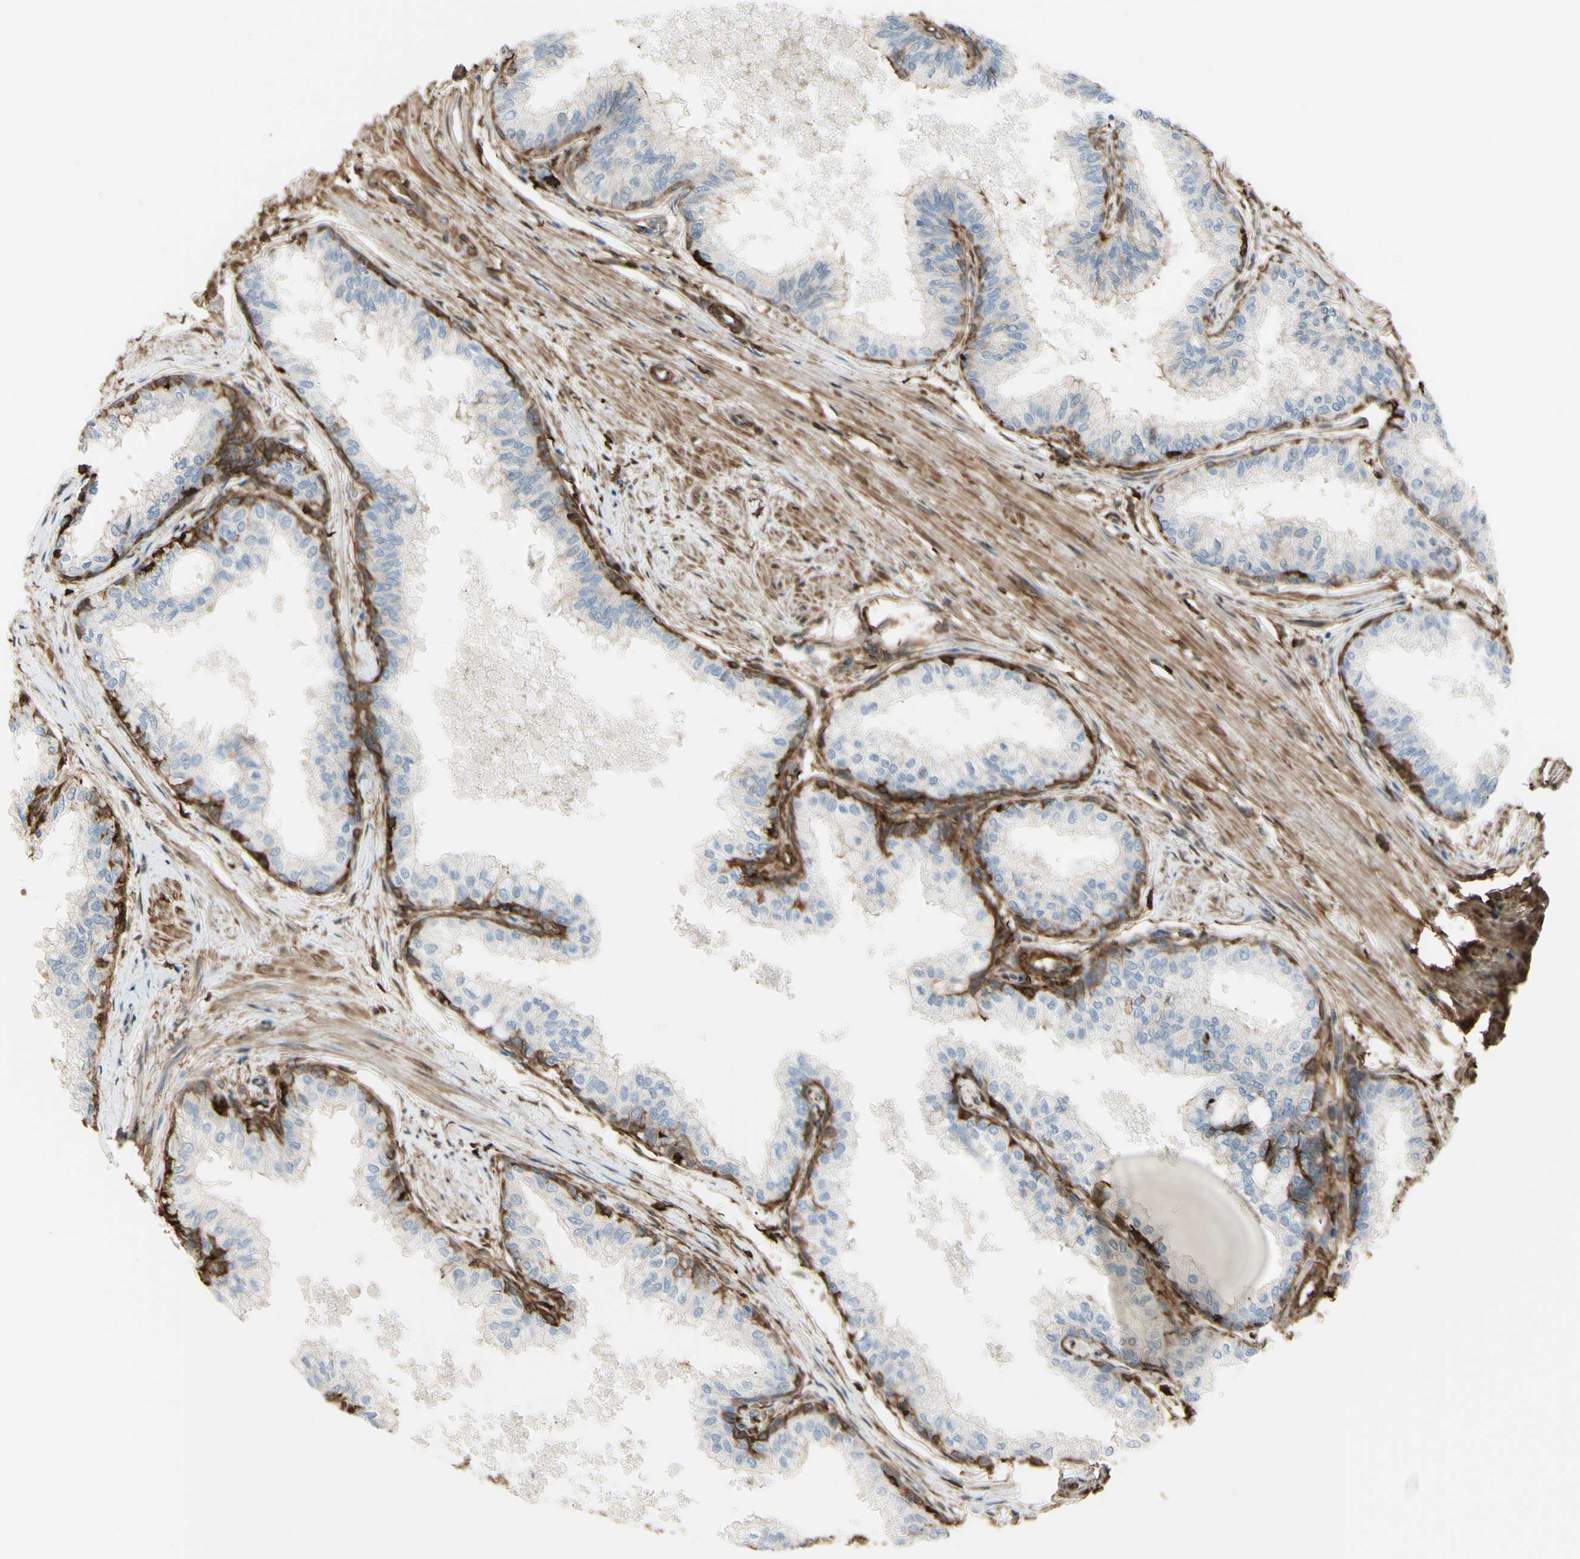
{"staining": {"intensity": "negative", "quantity": "none", "location": "none"}, "tissue": "prostate", "cell_type": "Glandular cells", "image_type": "normal", "snomed": [{"axis": "morphology", "description": "Normal tissue, NOS"}, {"axis": "topography", "description": "Prostate"}, {"axis": "topography", "description": "Seminal veicle"}], "caption": "IHC histopathology image of benign prostate: prostate stained with DAB exhibits no significant protein staining in glandular cells.", "gene": "GSN", "patient": {"sex": "male", "age": 60}}